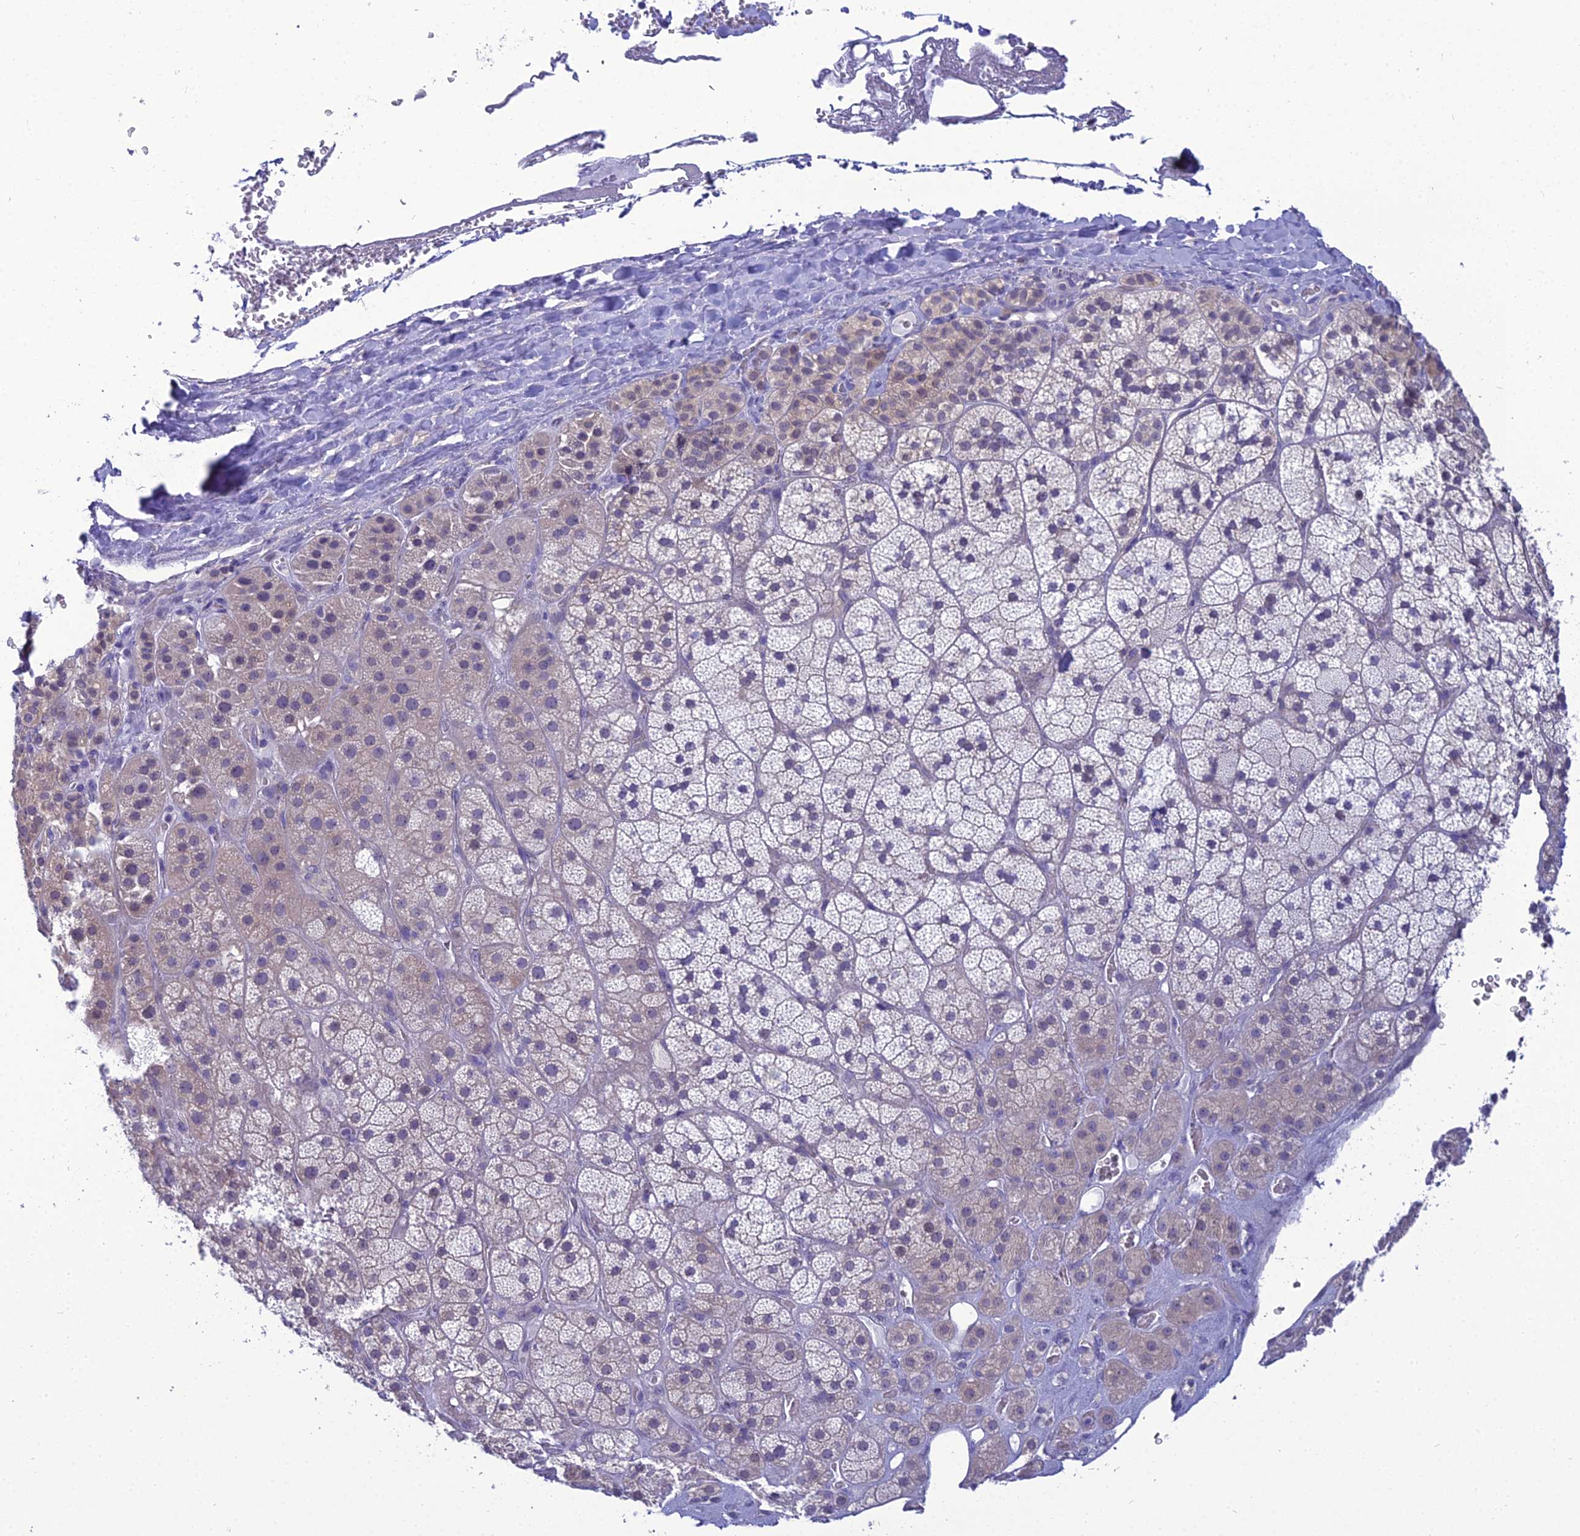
{"staining": {"intensity": "weak", "quantity": "<25%", "location": "cytoplasmic/membranous"}, "tissue": "adrenal gland", "cell_type": "Glandular cells", "image_type": "normal", "snomed": [{"axis": "morphology", "description": "Normal tissue, NOS"}, {"axis": "topography", "description": "Adrenal gland"}], "caption": "Adrenal gland stained for a protein using immunohistochemistry (IHC) shows no positivity glandular cells.", "gene": "GNPNAT1", "patient": {"sex": "male", "age": 57}}